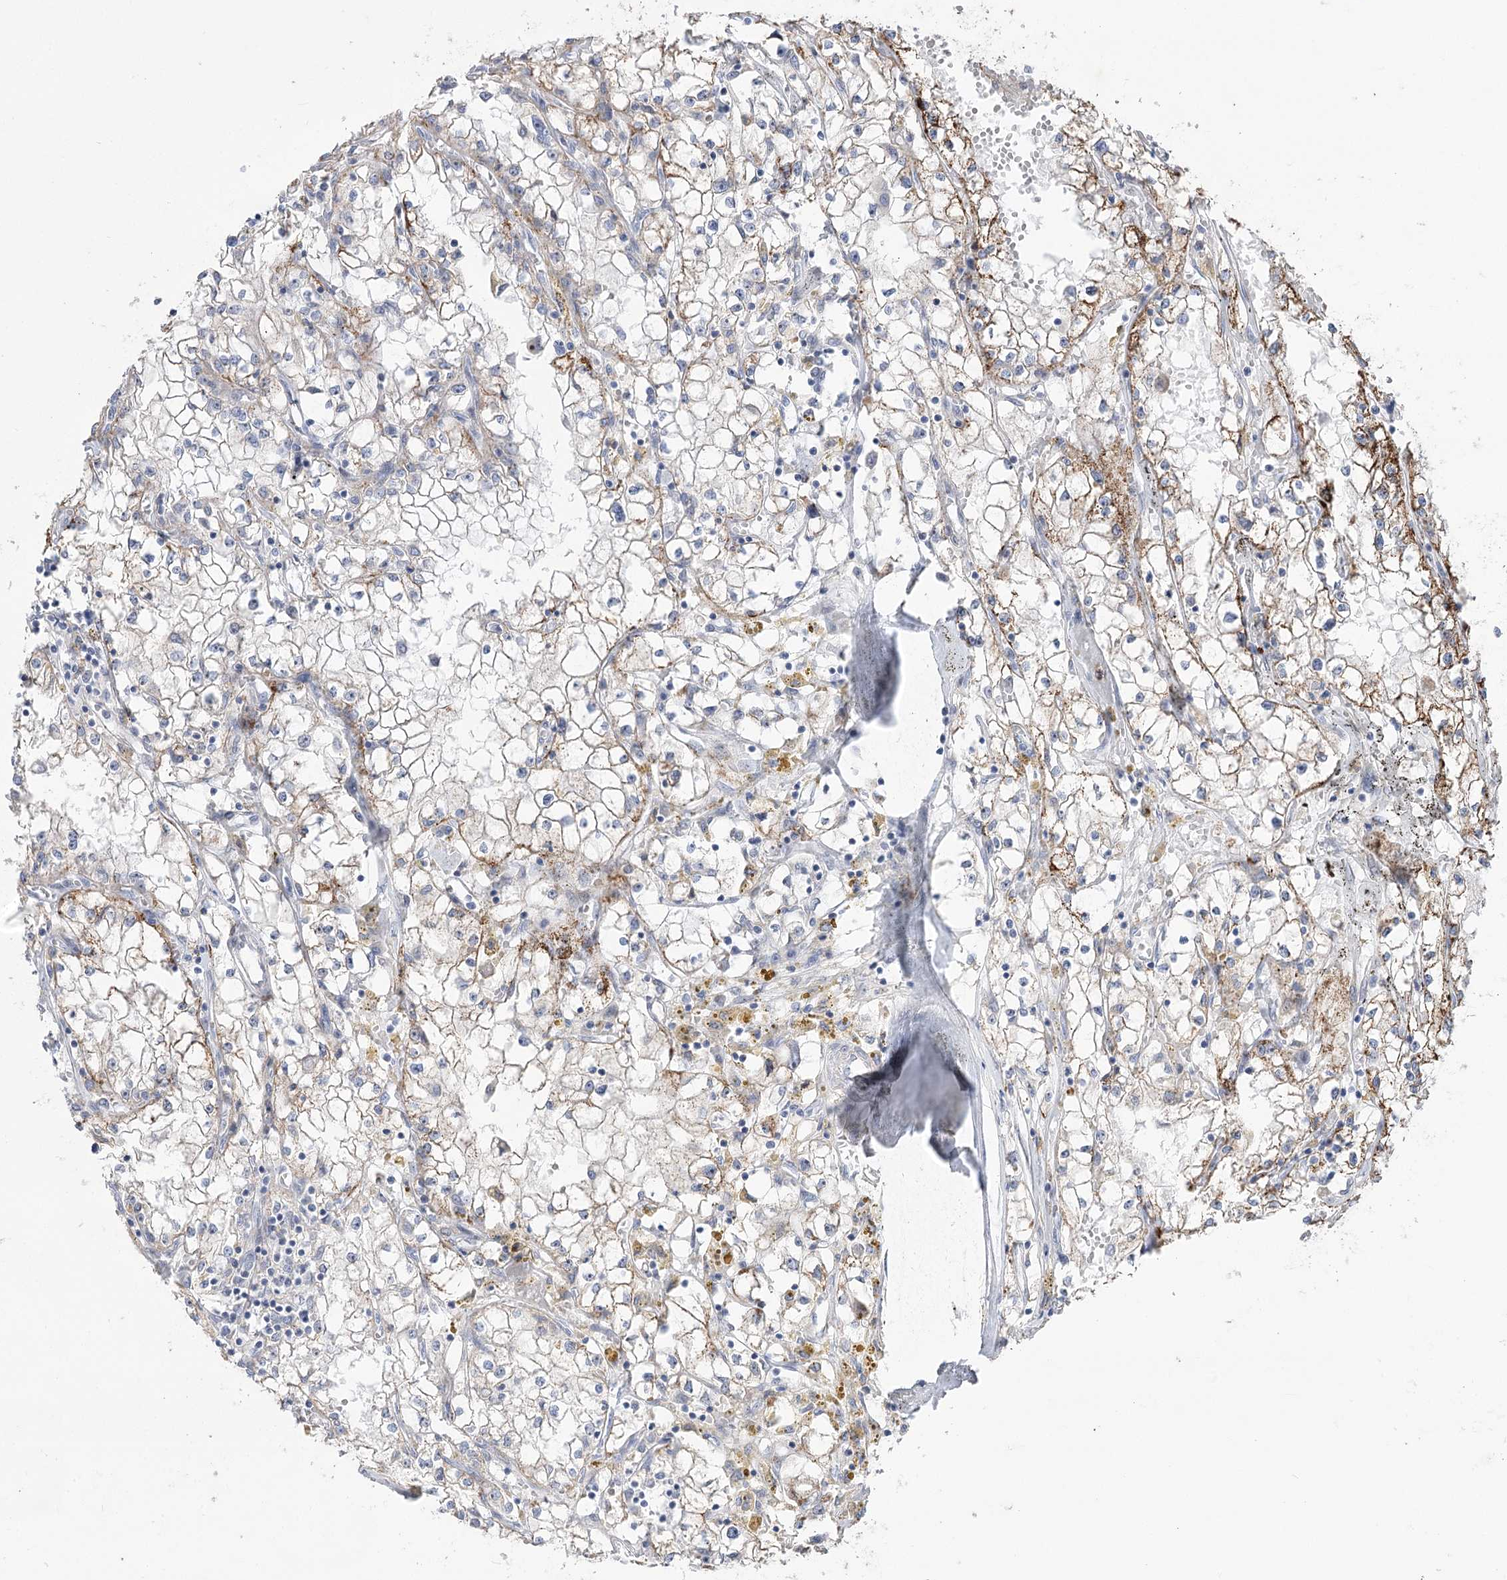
{"staining": {"intensity": "moderate", "quantity": "<25%", "location": "cytoplasmic/membranous"}, "tissue": "renal cancer", "cell_type": "Tumor cells", "image_type": "cancer", "snomed": [{"axis": "morphology", "description": "Adenocarcinoma, NOS"}, {"axis": "topography", "description": "Kidney"}], "caption": "Protein staining by immunohistochemistry reveals moderate cytoplasmic/membranous expression in about <25% of tumor cells in renal cancer (adenocarcinoma). Nuclei are stained in blue.", "gene": "ZSCAN23", "patient": {"sex": "male", "age": 56}}